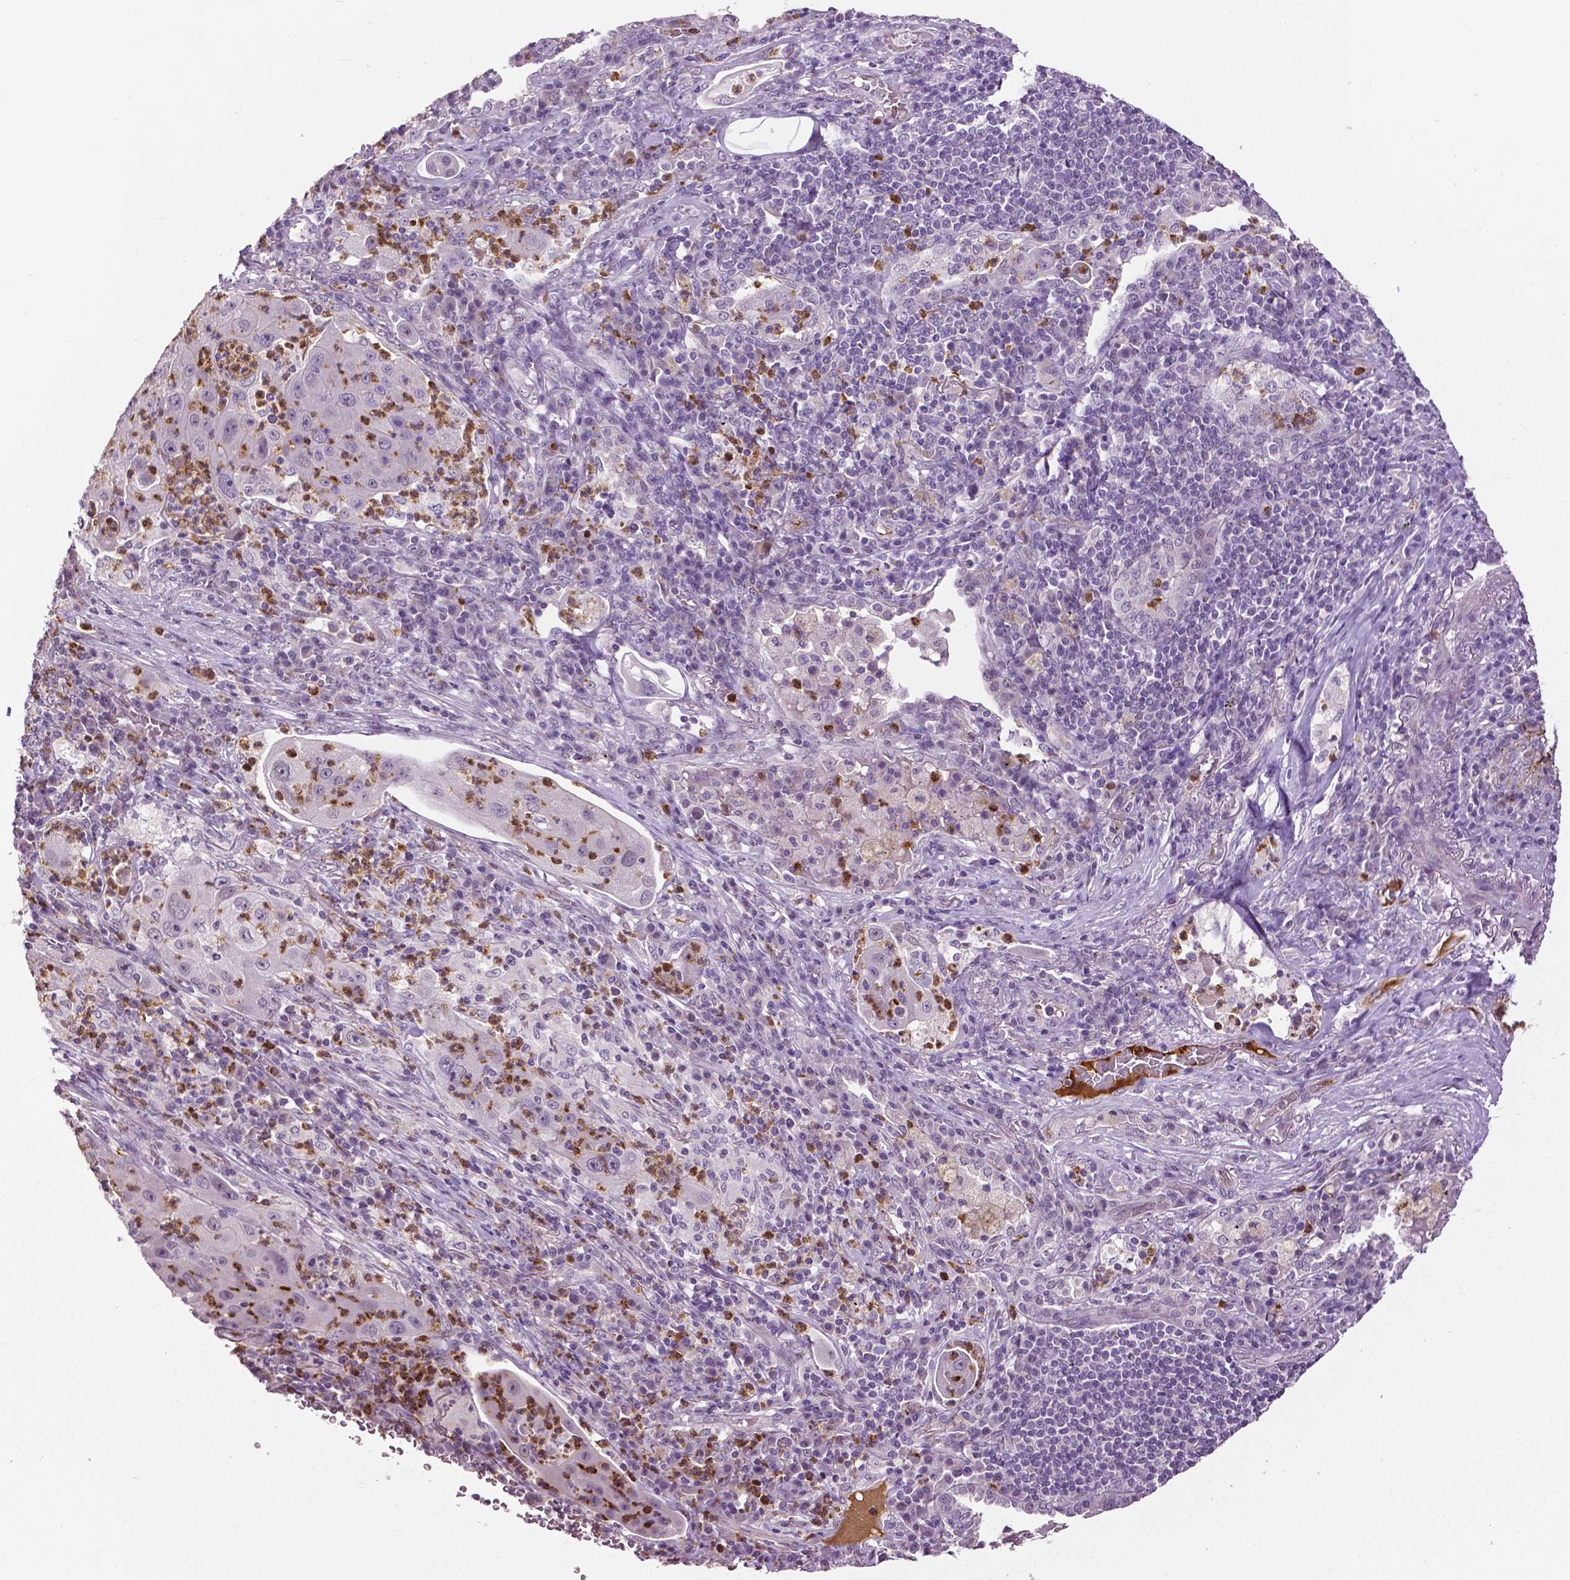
{"staining": {"intensity": "negative", "quantity": "none", "location": "none"}, "tissue": "lung cancer", "cell_type": "Tumor cells", "image_type": "cancer", "snomed": [{"axis": "morphology", "description": "Squamous cell carcinoma, NOS"}, {"axis": "topography", "description": "Lung"}], "caption": "Lung cancer stained for a protein using immunohistochemistry (IHC) demonstrates no positivity tumor cells.", "gene": "PTPN5", "patient": {"sex": "female", "age": 59}}